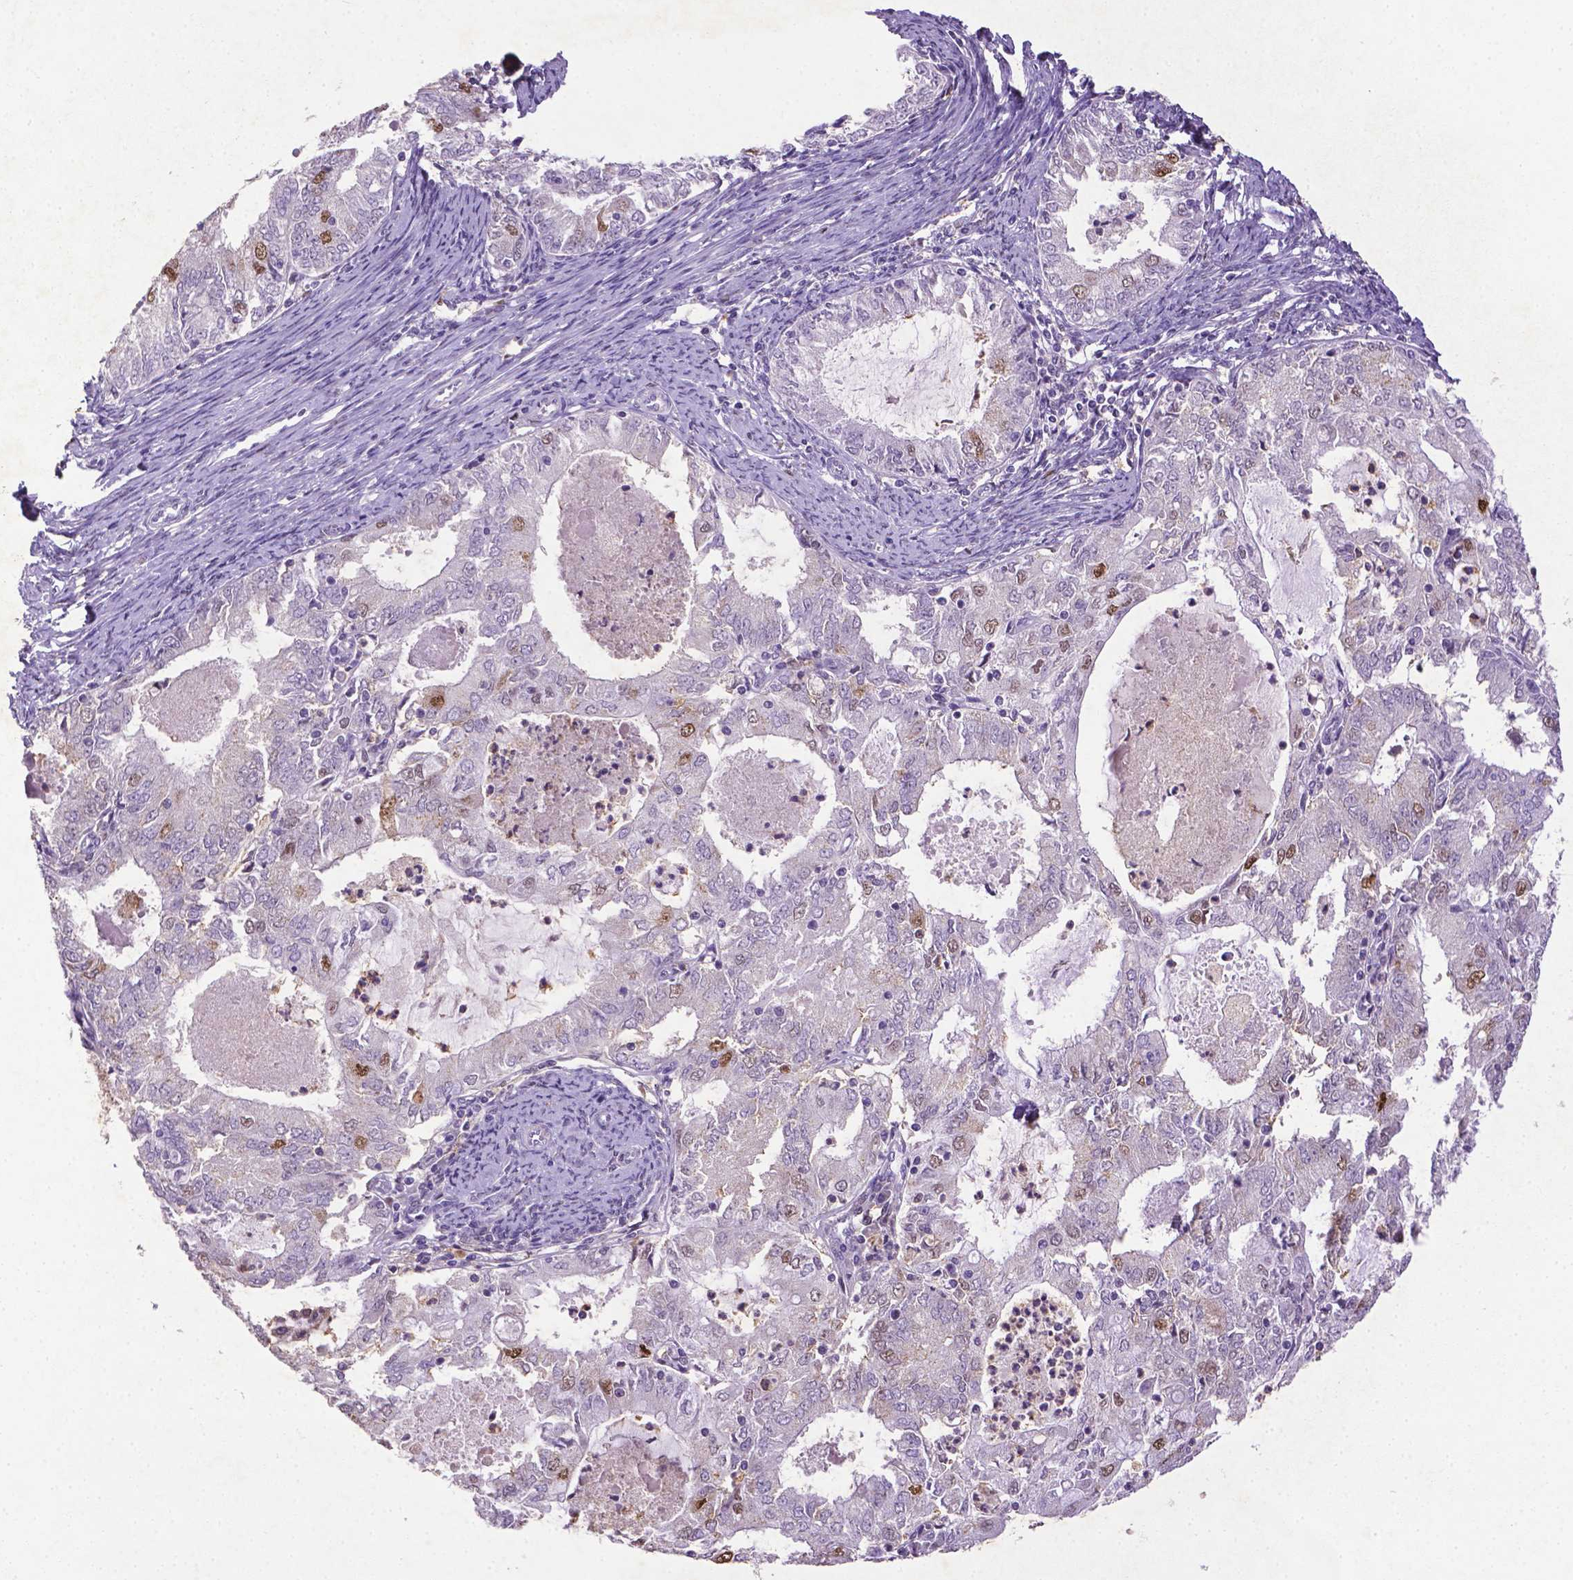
{"staining": {"intensity": "moderate", "quantity": "<25%", "location": "nuclear"}, "tissue": "endometrial cancer", "cell_type": "Tumor cells", "image_type": "cancer", "snomed": [{"axis": "morphology", "description": "Adenocarcinoma, NOS"}, {"axis": "topography", "description": "Endometrium"}], "caption": "Immunohistochemical staining of endometrial cancer (adenocarcinoma) reveals low levels of moderate nuclear positivity in approximately <25% of tumor cells.", "gene": "CDKN1A", "patient": {"sex": "female", "age": 57}}